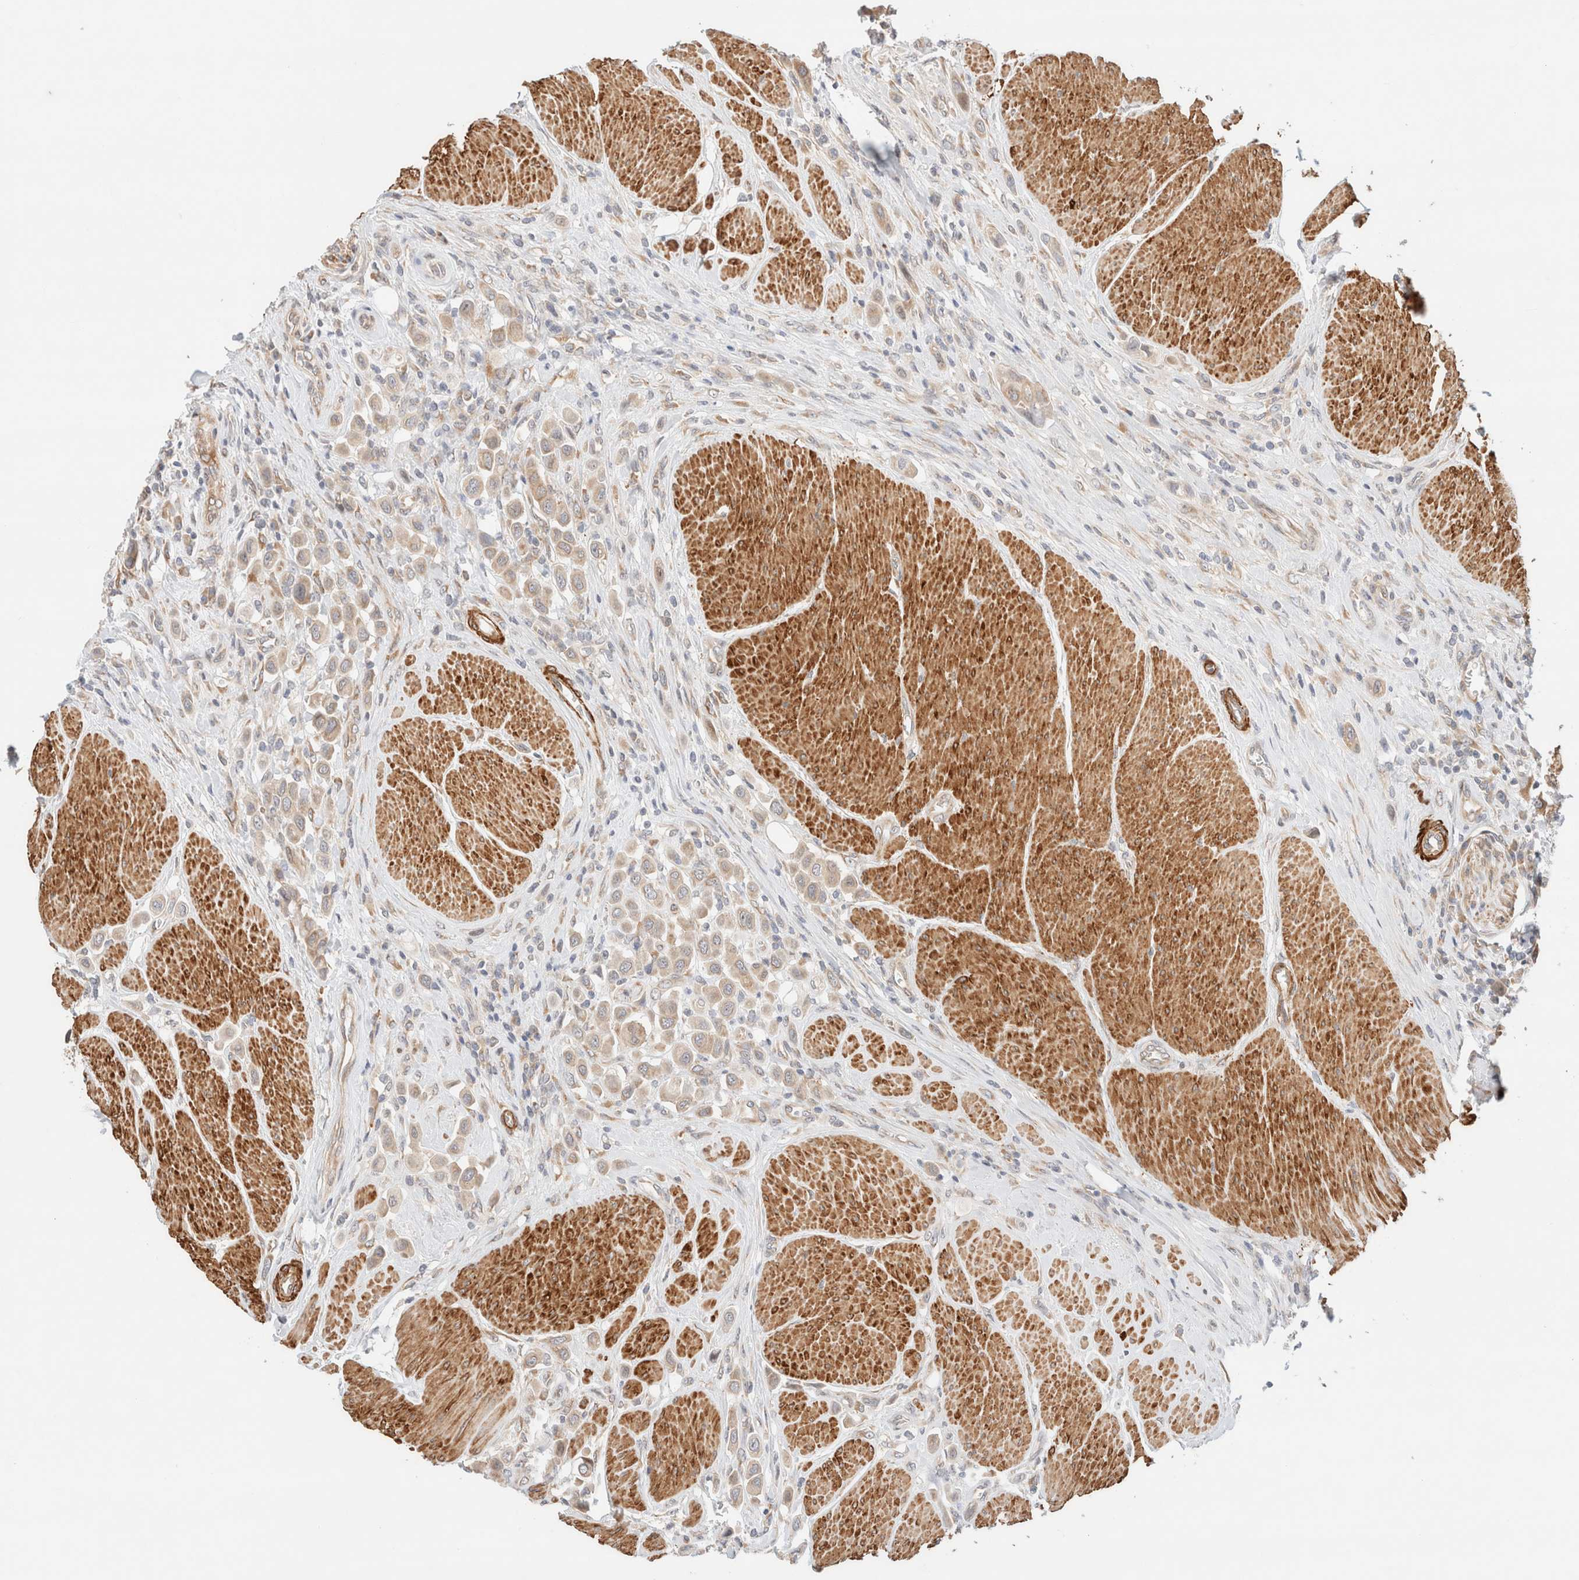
{"staining": {"intensity": "moderate", "quantity": ">75%", "location": "cytoplasmic/membranous"}, "tissue": "urothelial cancer", "cell_type": "Tumor cells", "image_type": "cancer", "snomed": [{"axis": "morphology", "description": "Urothelial carcinoma, High grade"}, {"axis": "topography", "description": "Urinary bladder"}], "caption": "An image showing moderate cytoplasmic/membranous staining in about >75% of tumor cells in urothelial carcinoma (high-grade), as visualized by brown immunohistochemical staining.", "gene": "RRP15", "patient": {"sex": "male", "age": 50}}